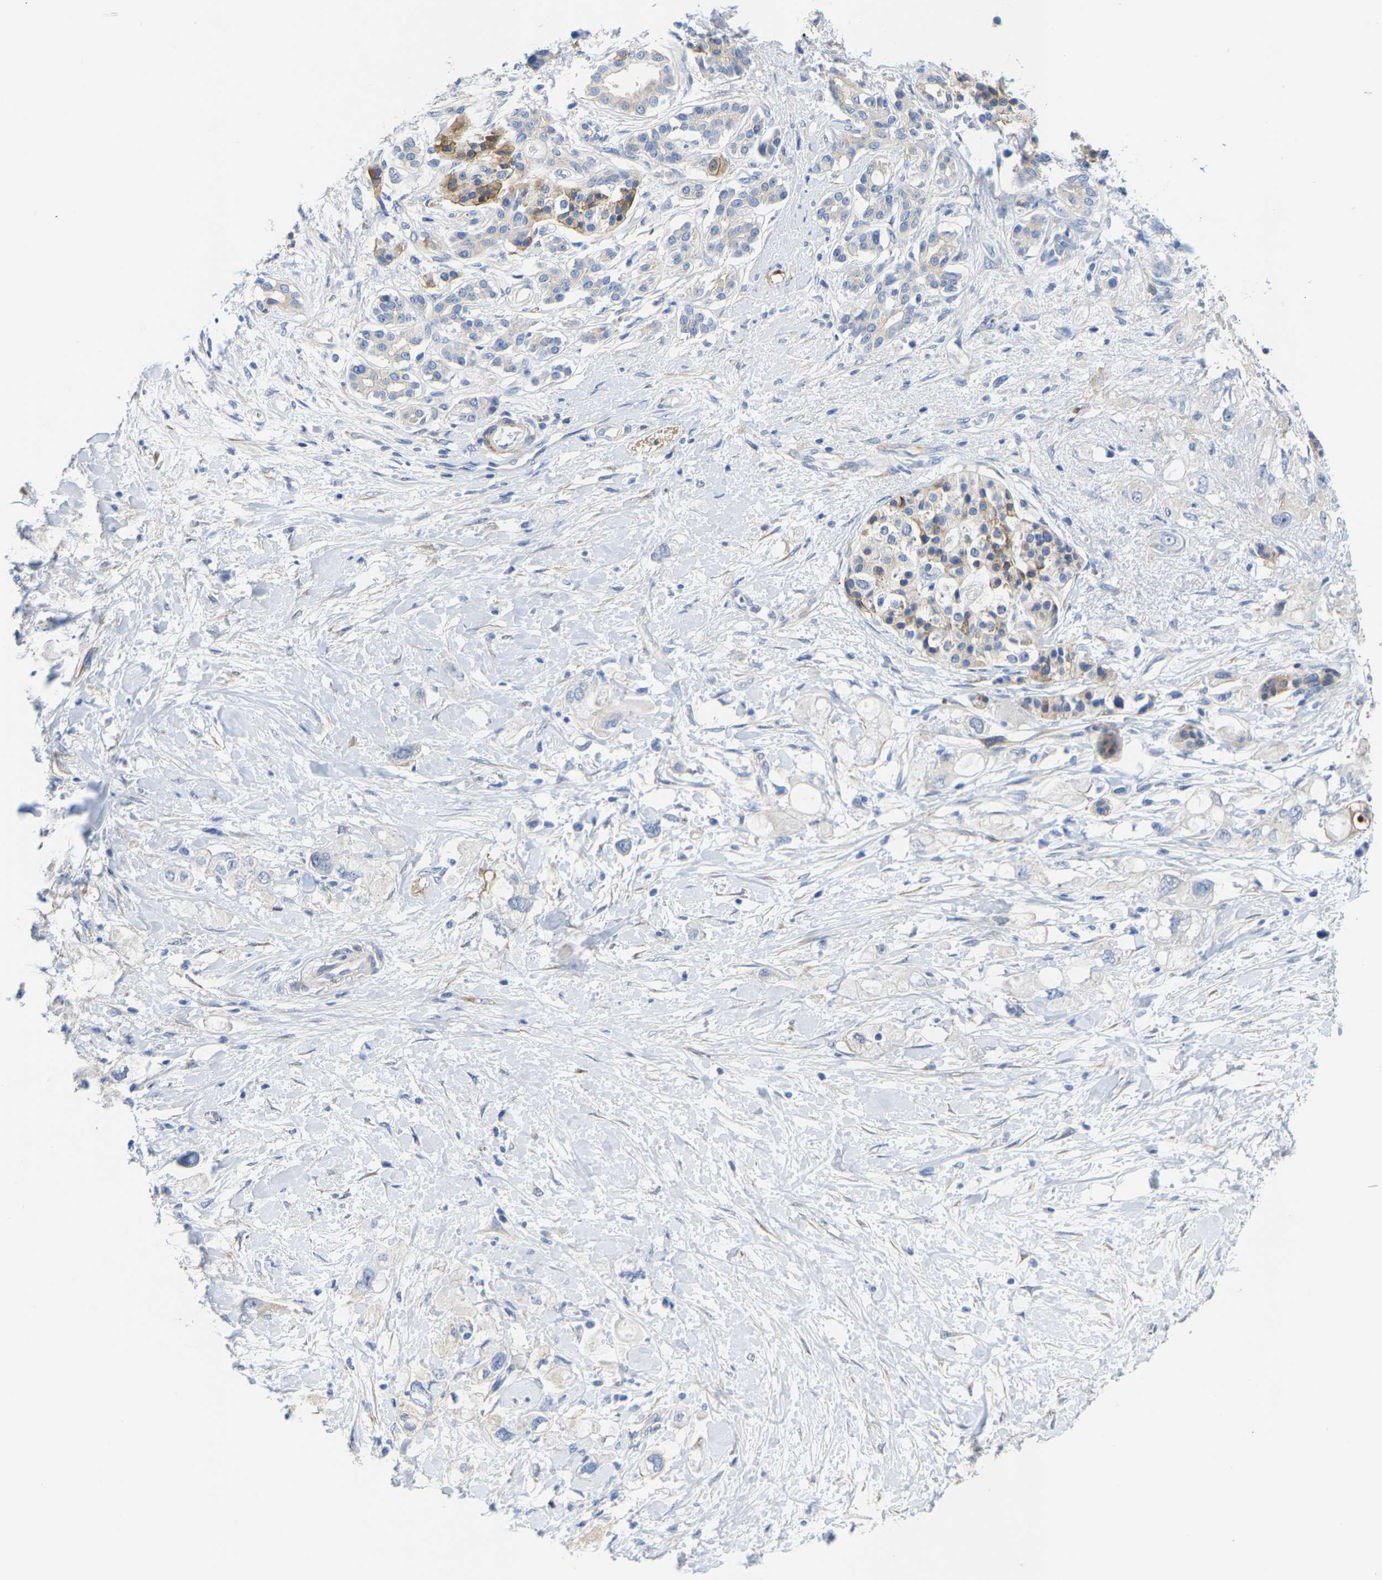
{"staining": {"intensity": "negative", "quantity": "none", "location": "none"}, "tissue": "pancreatic cancer", "cell_type": "Tumor cells", "image_type": "cancer", "snomed": [{"axis": "morphology", "description": "Adenocarcinoma, NOS"}, {"axis": "topography", "description": "Pancreas"}], "caption": "This is an immunohistochemistry photomicrograph of human pancreatic cancer. There is no positivity in tumor cells.", "gene": "DSCAM", "patient": {"sex": "female", "age": 56}}